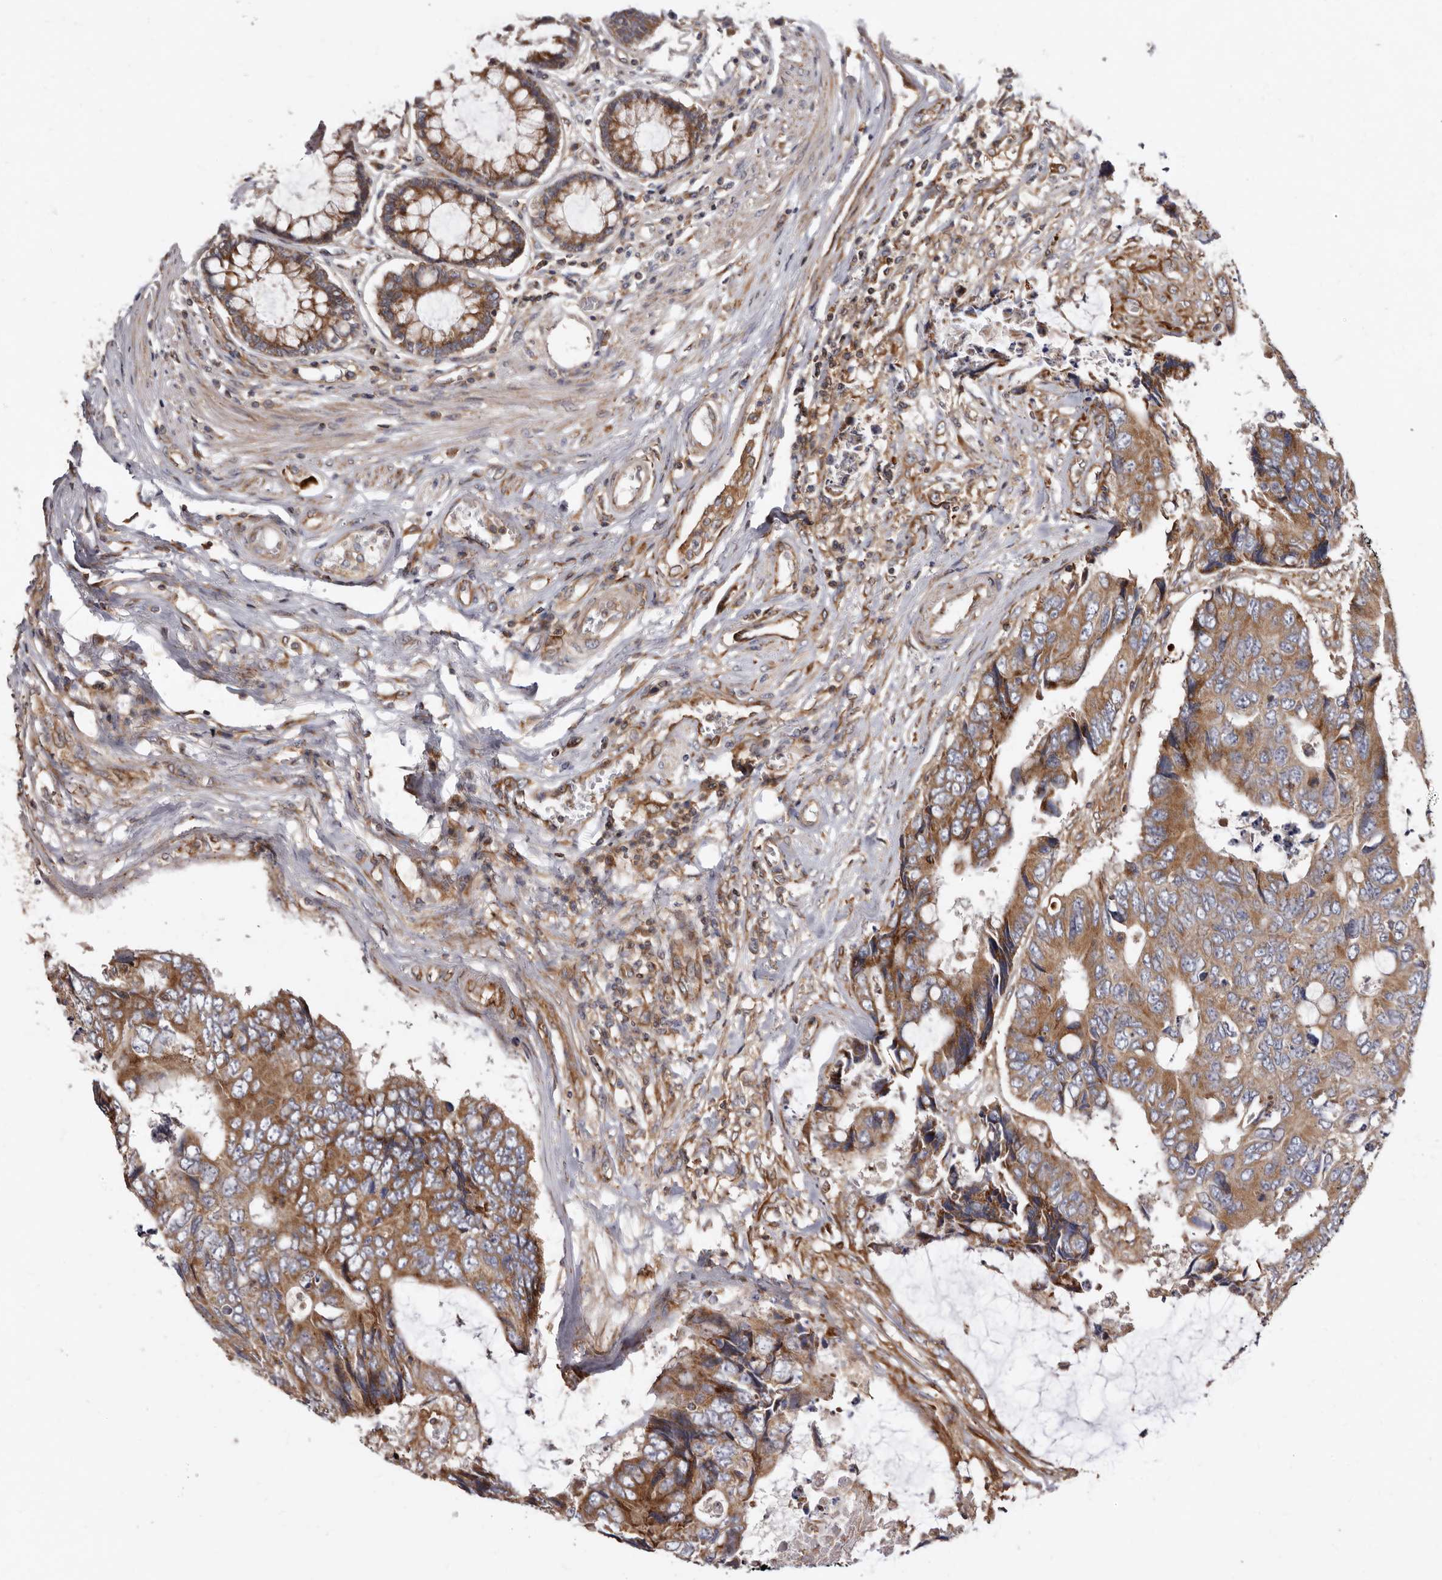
{"staining": {"intensity": "moderate", "quantity": ">75%", "location": "cytoplasmic/membranous"}, "tissue": "colorectal cancer", "cell_type": "Tumor cells", "image_type": "cancer", "snomed": [{"axis": "morphology", "description": "Adenocarcinoma, NOS"}, {"axis": "topography", "description": "Rectum"}], "caption": "A medium amount of moderate cytoplasmic/membranous expression is present in approximately >75% of tumor cells in colorectal adenocarcinoma tissue.", "gene": "COQ8B", "patient": {"sex": "male", "age": 84}}